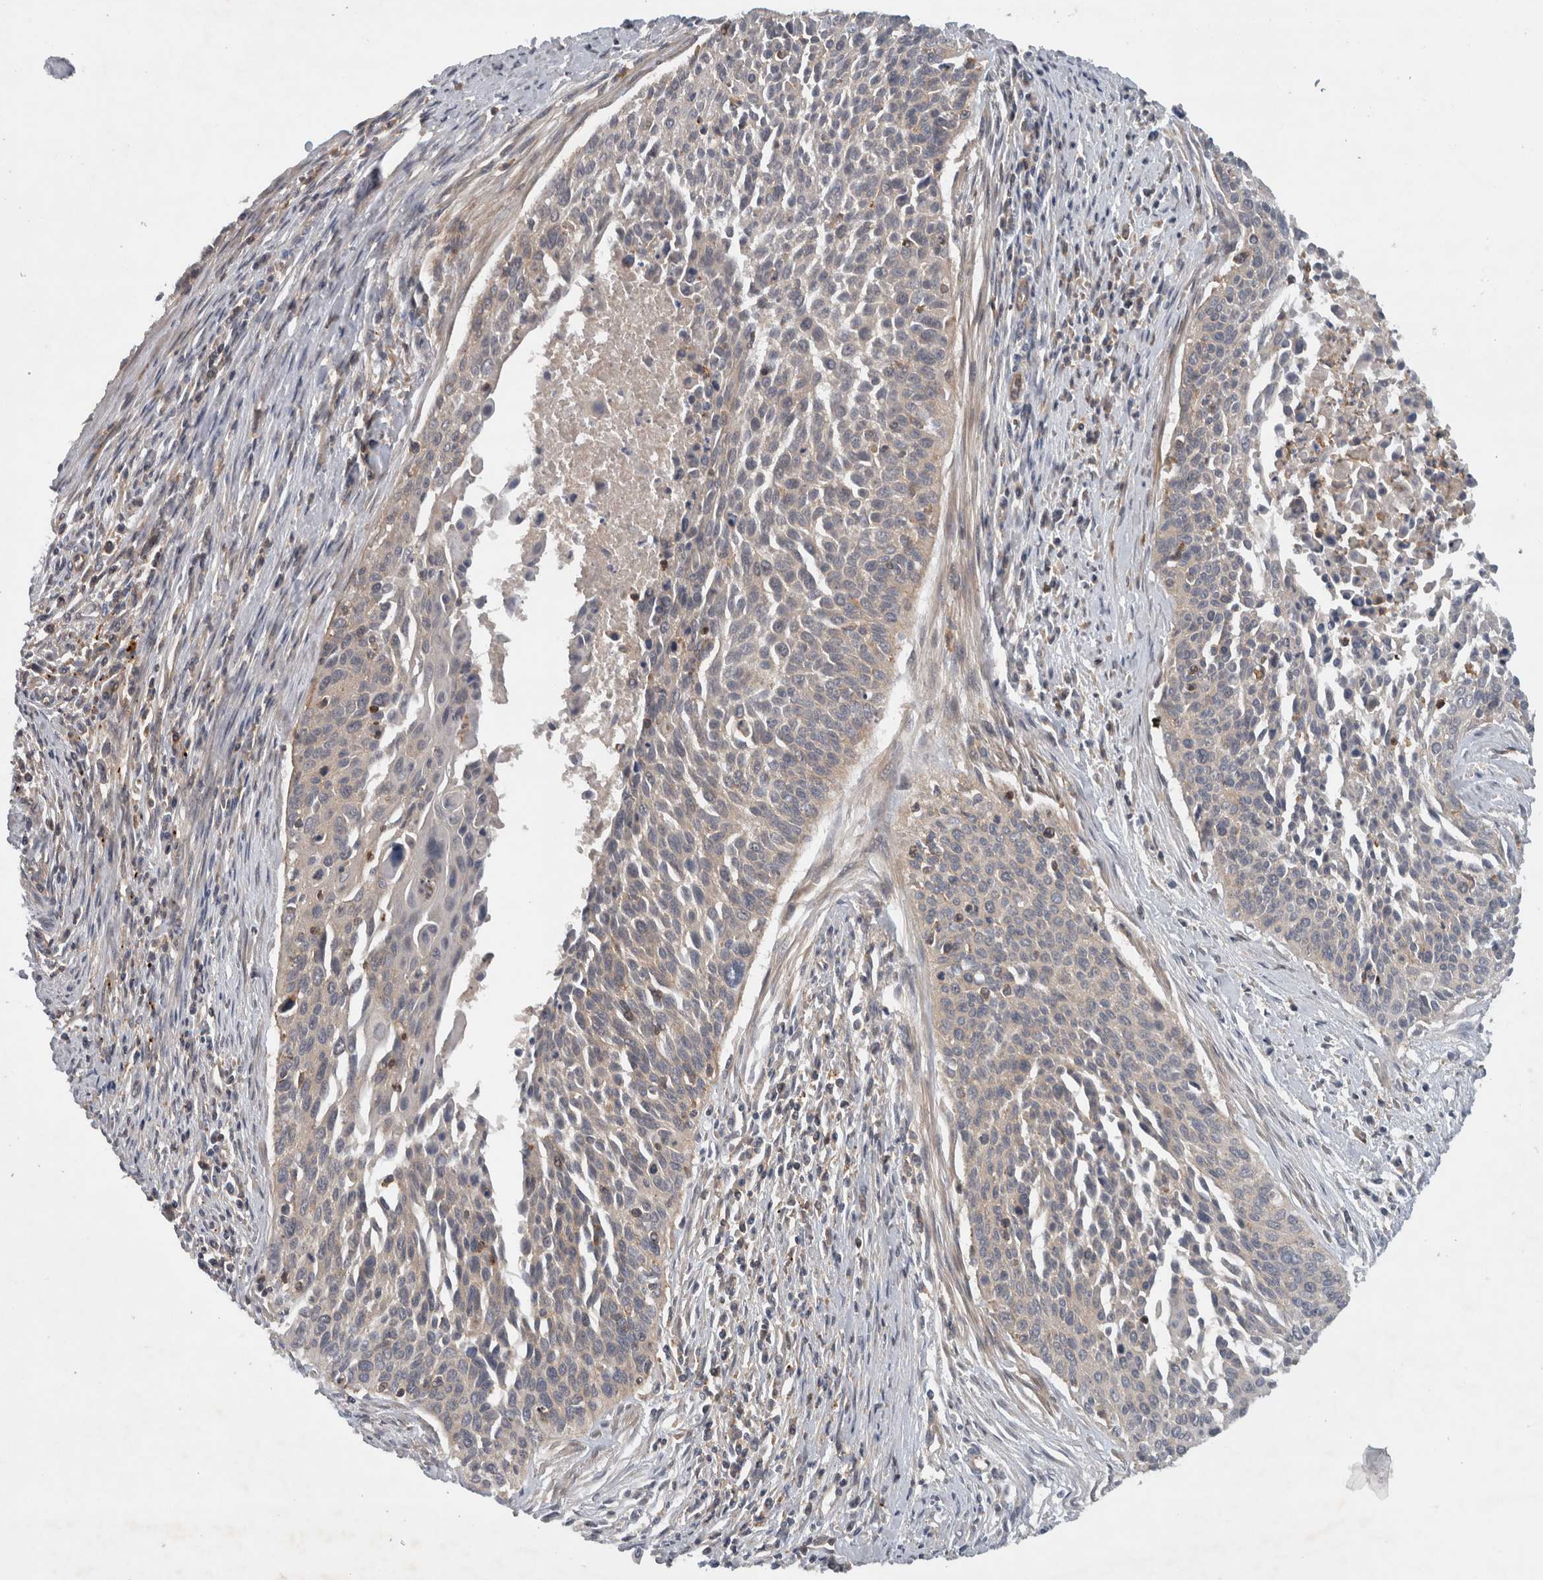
{"staining": {"intensity": "negative", "quantity": "none", "location": "none"}, "tissue": "cervical cancer", "cell_type": "Tumor cells", "image_type": "cancer", "snomed": [{"axis": "morphology", "description": "Squamous cell carcinoma, NOS"}, {"axis": "topography", "description": "Cervix"}], "caption": "This histopathology image is of cervical squamous cell carcinoma stained with immunohistochemistry to label a protein in brown with the nuclei are counter-stained blue. There is no positivity in tumor cells.", "gene": "SCARA5", "patient": {"sex": "female", "age": 55}}